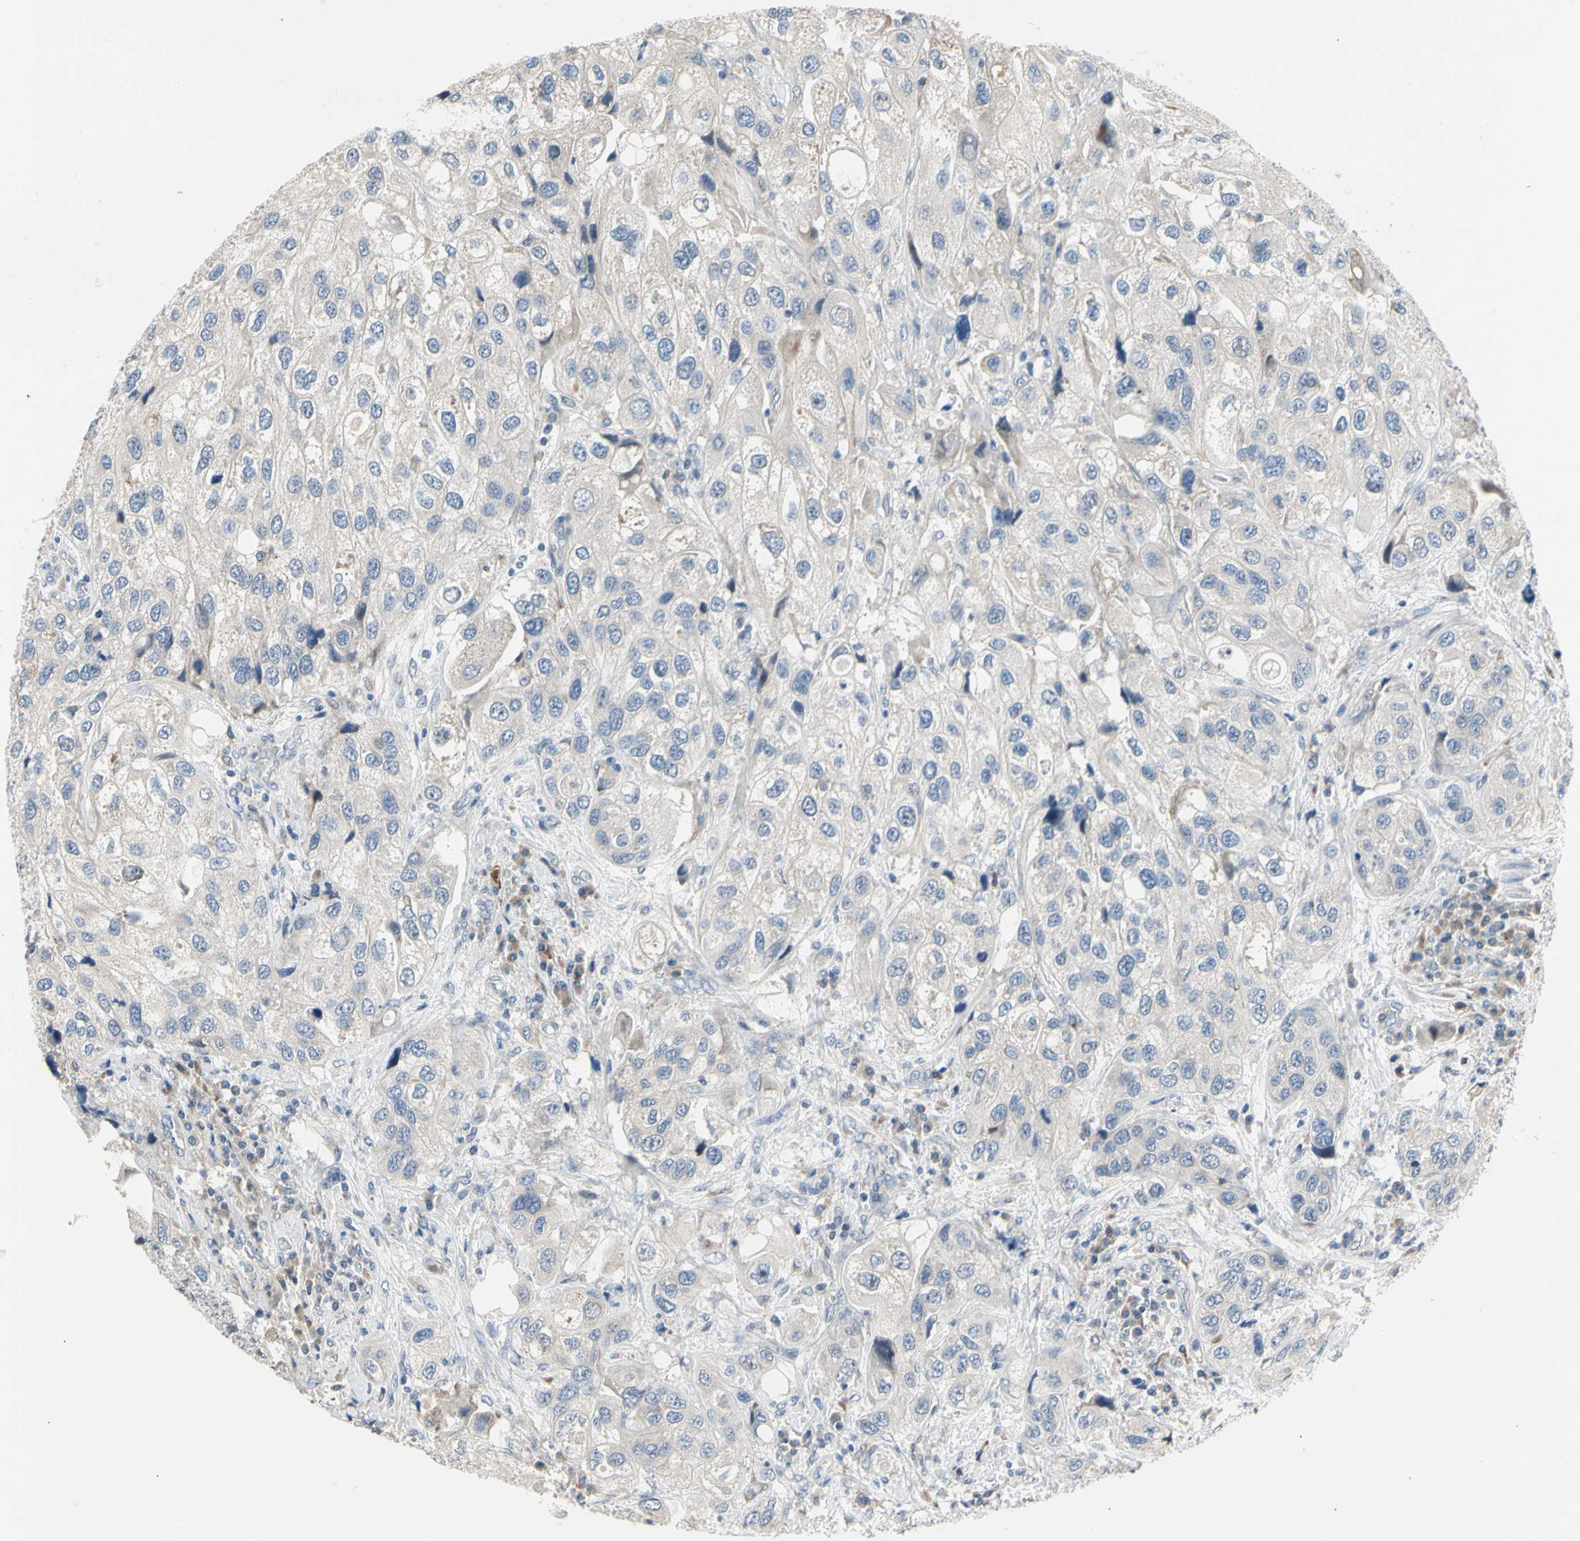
{"staining": {"intensity": "negative", "quantity": "none", "location": "none"}, "tissue": "urothelial cancer", "cell_type": "Tumor cells", "image_type": "cancer", "snomed": [{"axis": "morphology", "description": "Urothelial carcinoma, High grade"}, {"axis": "topography", "description": "Urinary bladder"}], "caption": "Immunohistochemical staining of human urothelial cancer reveals no significant positivity in tumor cells.", "gene": "NFASC", "patient": {"sex": "female", "age": 64}}